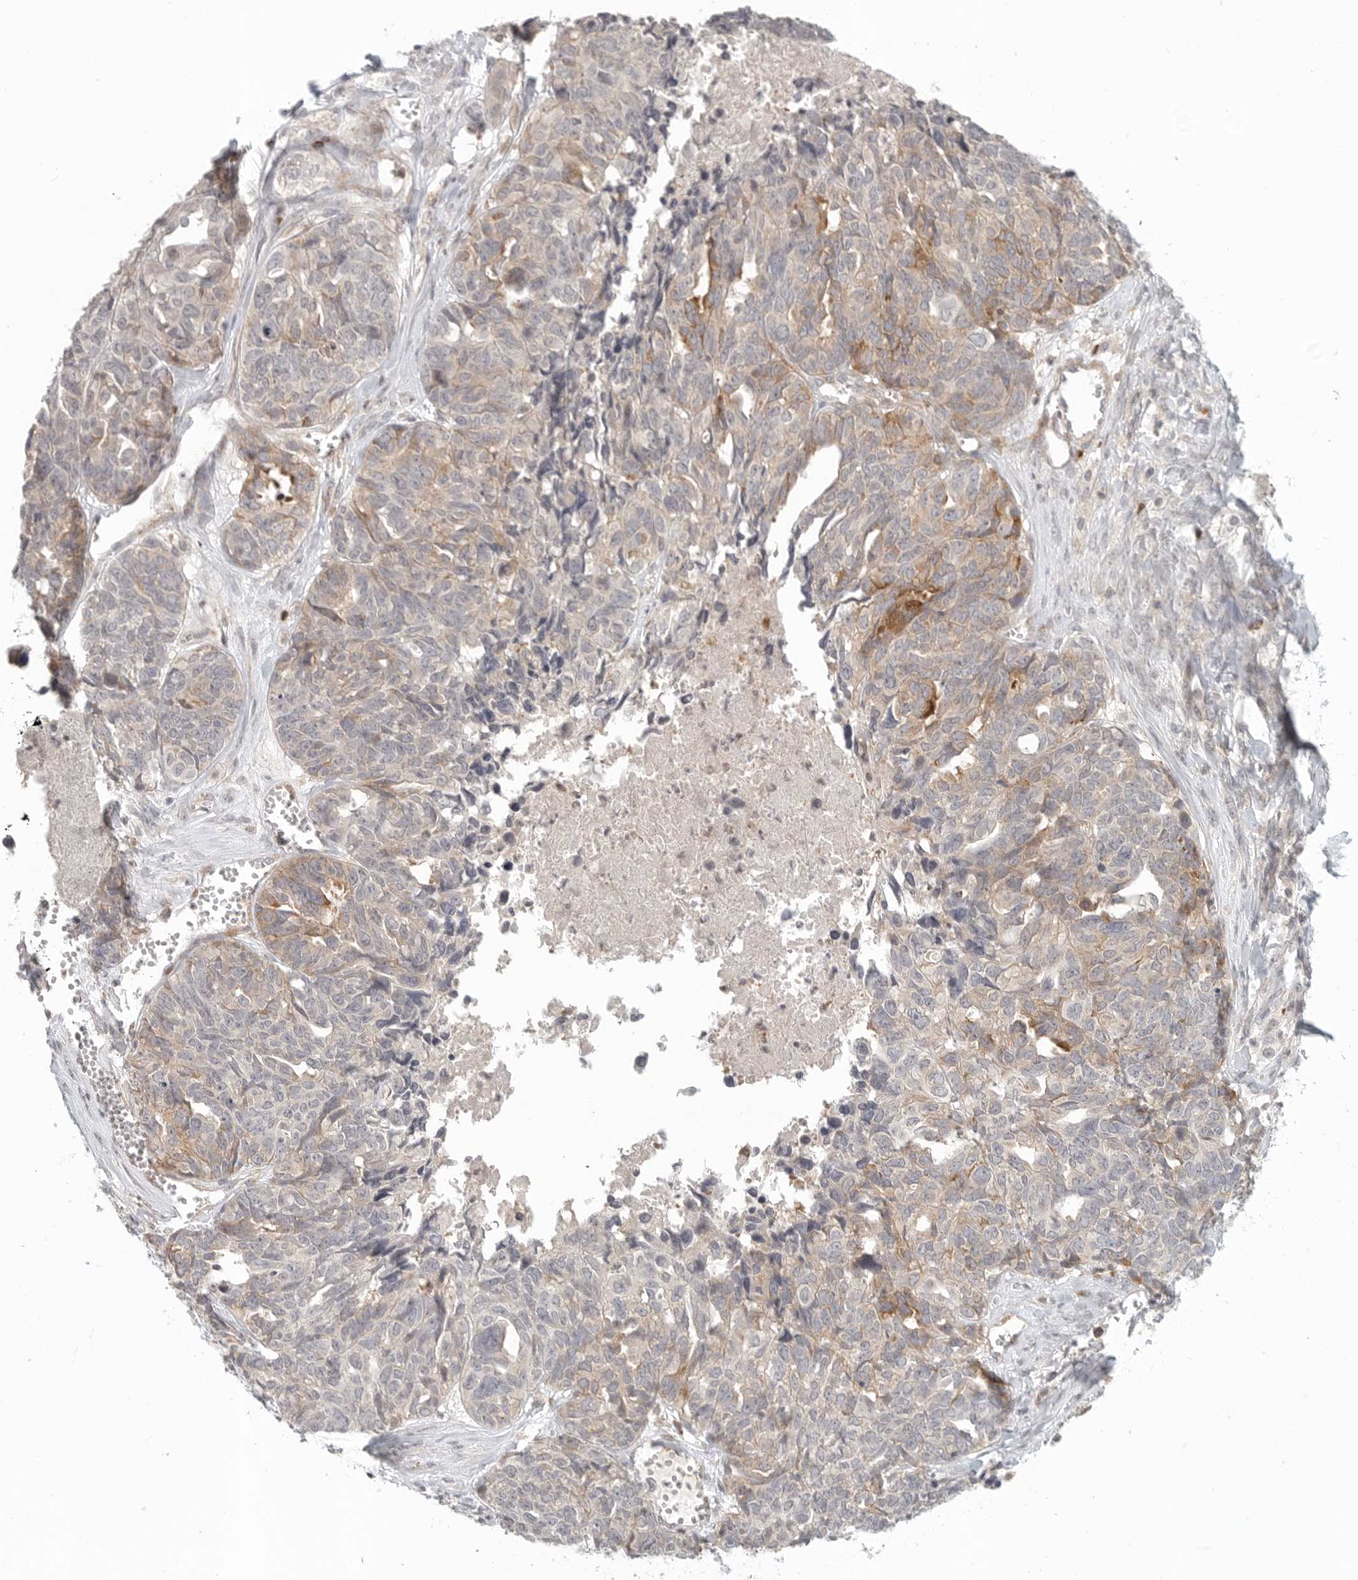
{"staining": {"intensity": "weak", "quantity": "<25%", "location": "cytoplasmic/membranous"}, "tissue": "ovarian cancer", "cell_type": "Tumor cells", "image_type": "cancer", "snomed": [{"axis": "morphology", "description": "Cystadenocarcinoma, serous, NOS"}, {"axis": "topography", "description": "Ovary"}], "caption": "High magnification brightfield microscopy of serous cystadenocarcinoma (ovarian) stained with DAB (brown) and counterstained with hematoxylin (blue): tumor cells show no significant expression.", "gene": "SH3KBP1", "patient": {"sex": "female", "age": 79}}